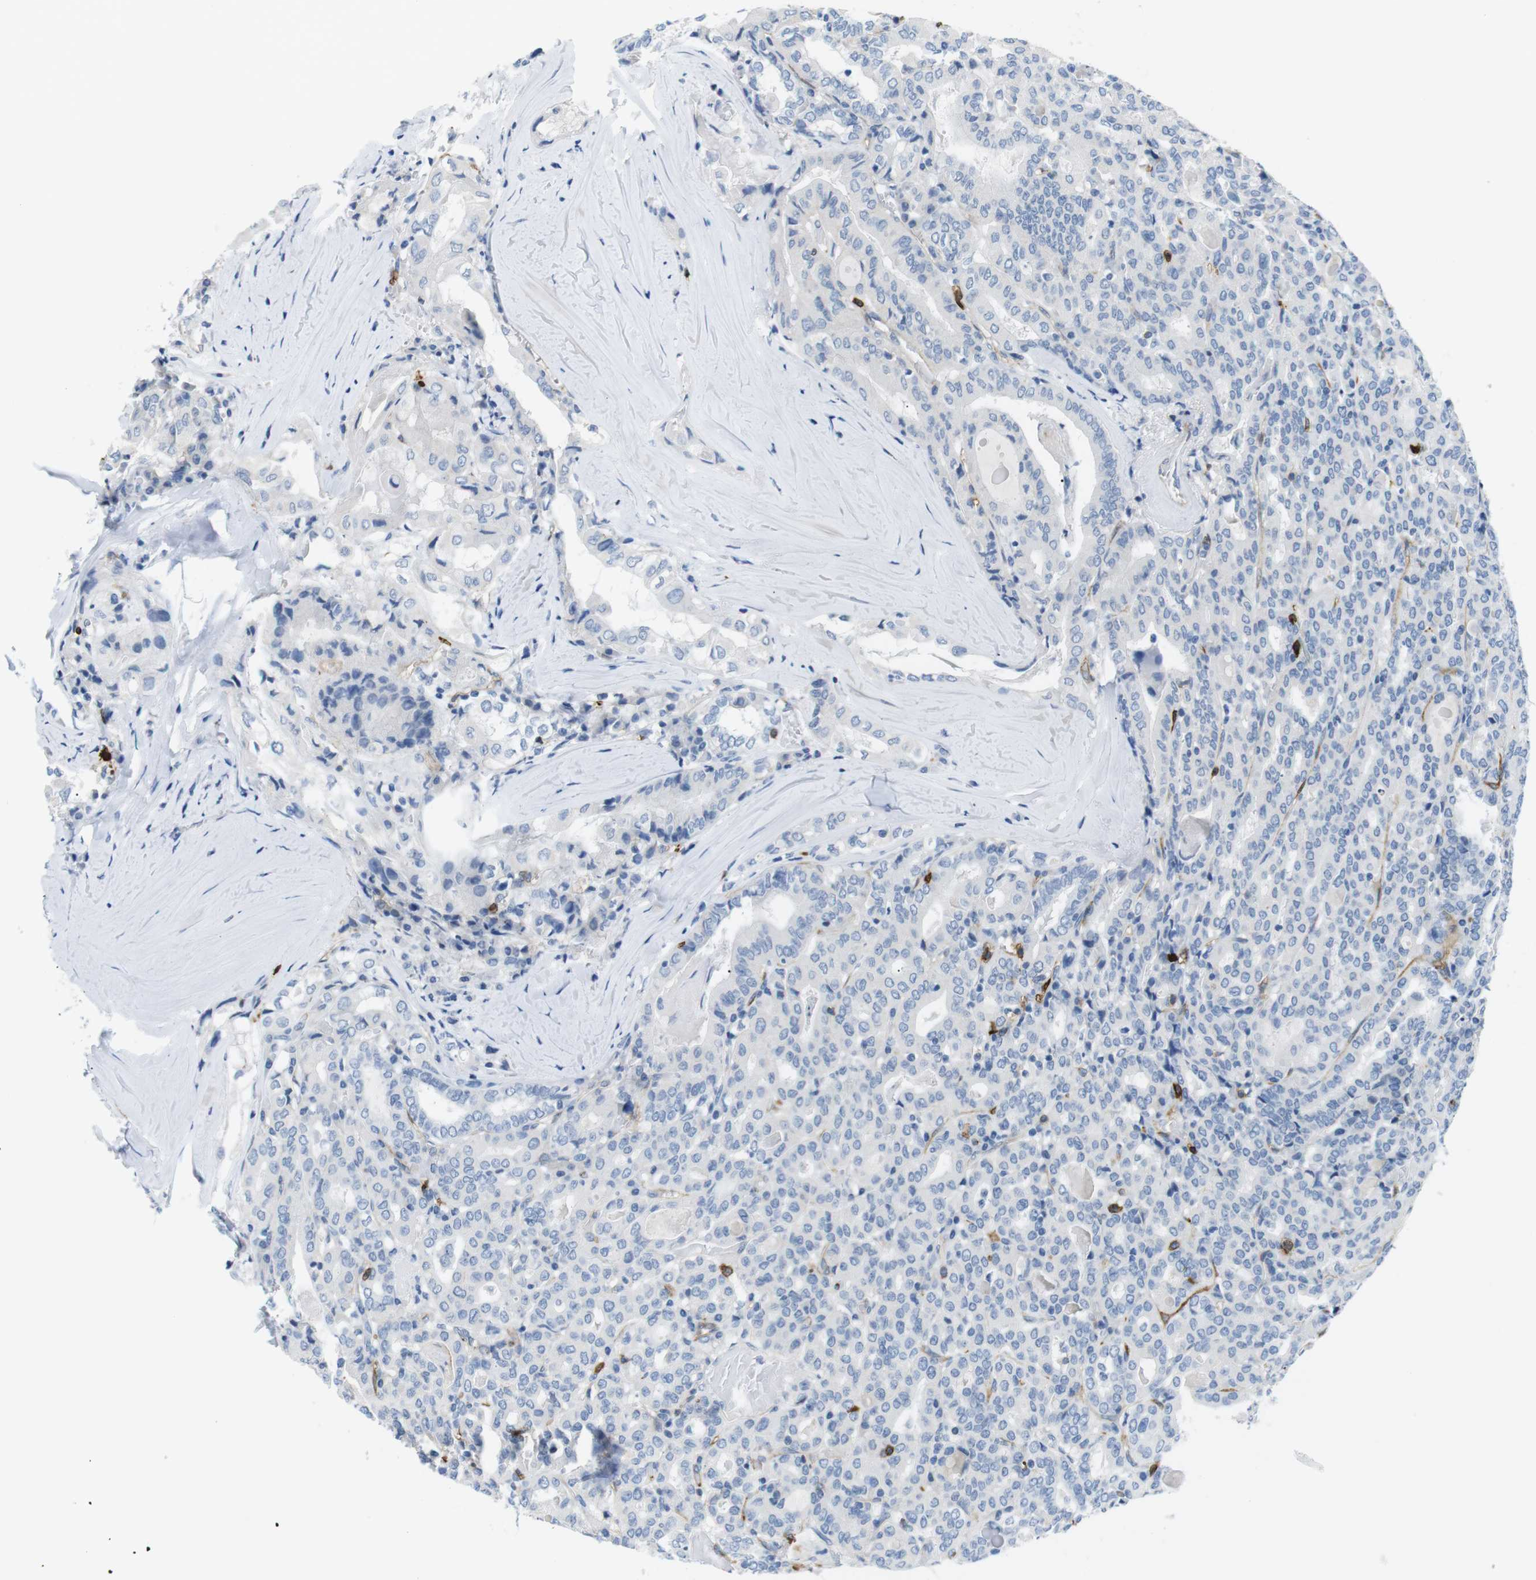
{"staining": {"intensity": "negative", "quantity": "none", "location": "none"}, "tissue": "thyroid cancer", "cell_type": "Tumor cells", "image_type": "cancer", "snomed": [{"axis": "morphology", "description": "Papillary adenocarcinoma, NOS"}, {"axis": "topography", "description": "Thyroid gland"}], "caption": "Immunohistochemistry of papillary adenocarcinoma (thyroid) reveals no staining in tumor cells. (DAB (3,3'-diaminobenzidine) immunohistochemistry visualized using brightfield microscopy, high magnification).", "gene": "TNFRSF4", "patient": {"sex": "female", "age": 42}}